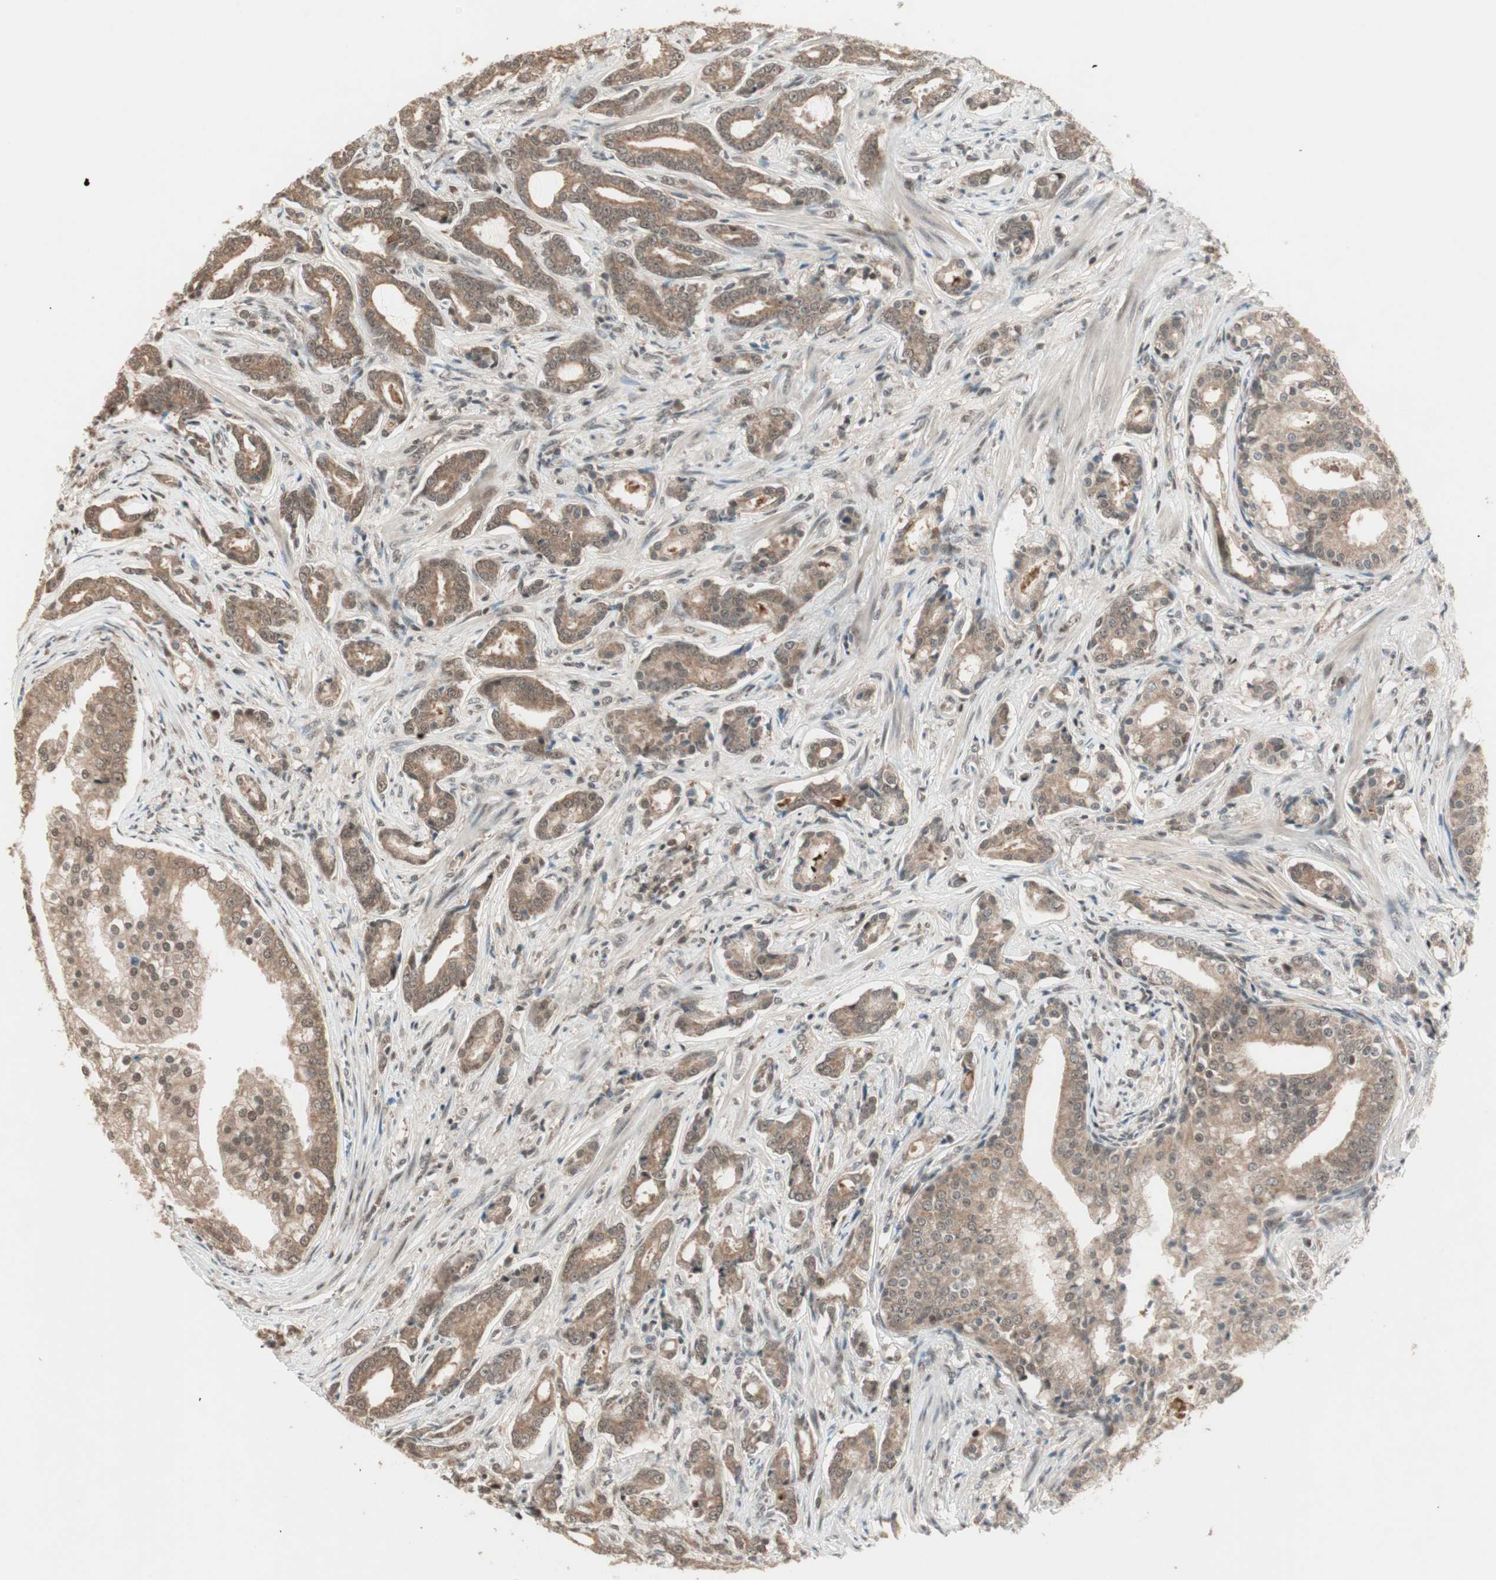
{"staining": {"intensity": "moderate", "quantity": ">75%", "location": "cytoplasmic/membranous"}, "tissue": "prostate cancer", "cell_type": "Tumor cells", "image_type": "cancer", "snomed": [{"axis": "morphology", "description": "Adenocarcinoma, Low grade"}, {"axis": "topography", "description": "Prostate"}], "caption": "This image exhibits immunohistochemistry (IHC) staining of human prostate cancer (low-grade adenocarcinoma), with medium moderate cytoplasmic/membranous expression in about >75% of tumor cells.", "gene": "ZNF701", "patient": {"sex": "male", "age": 58}}